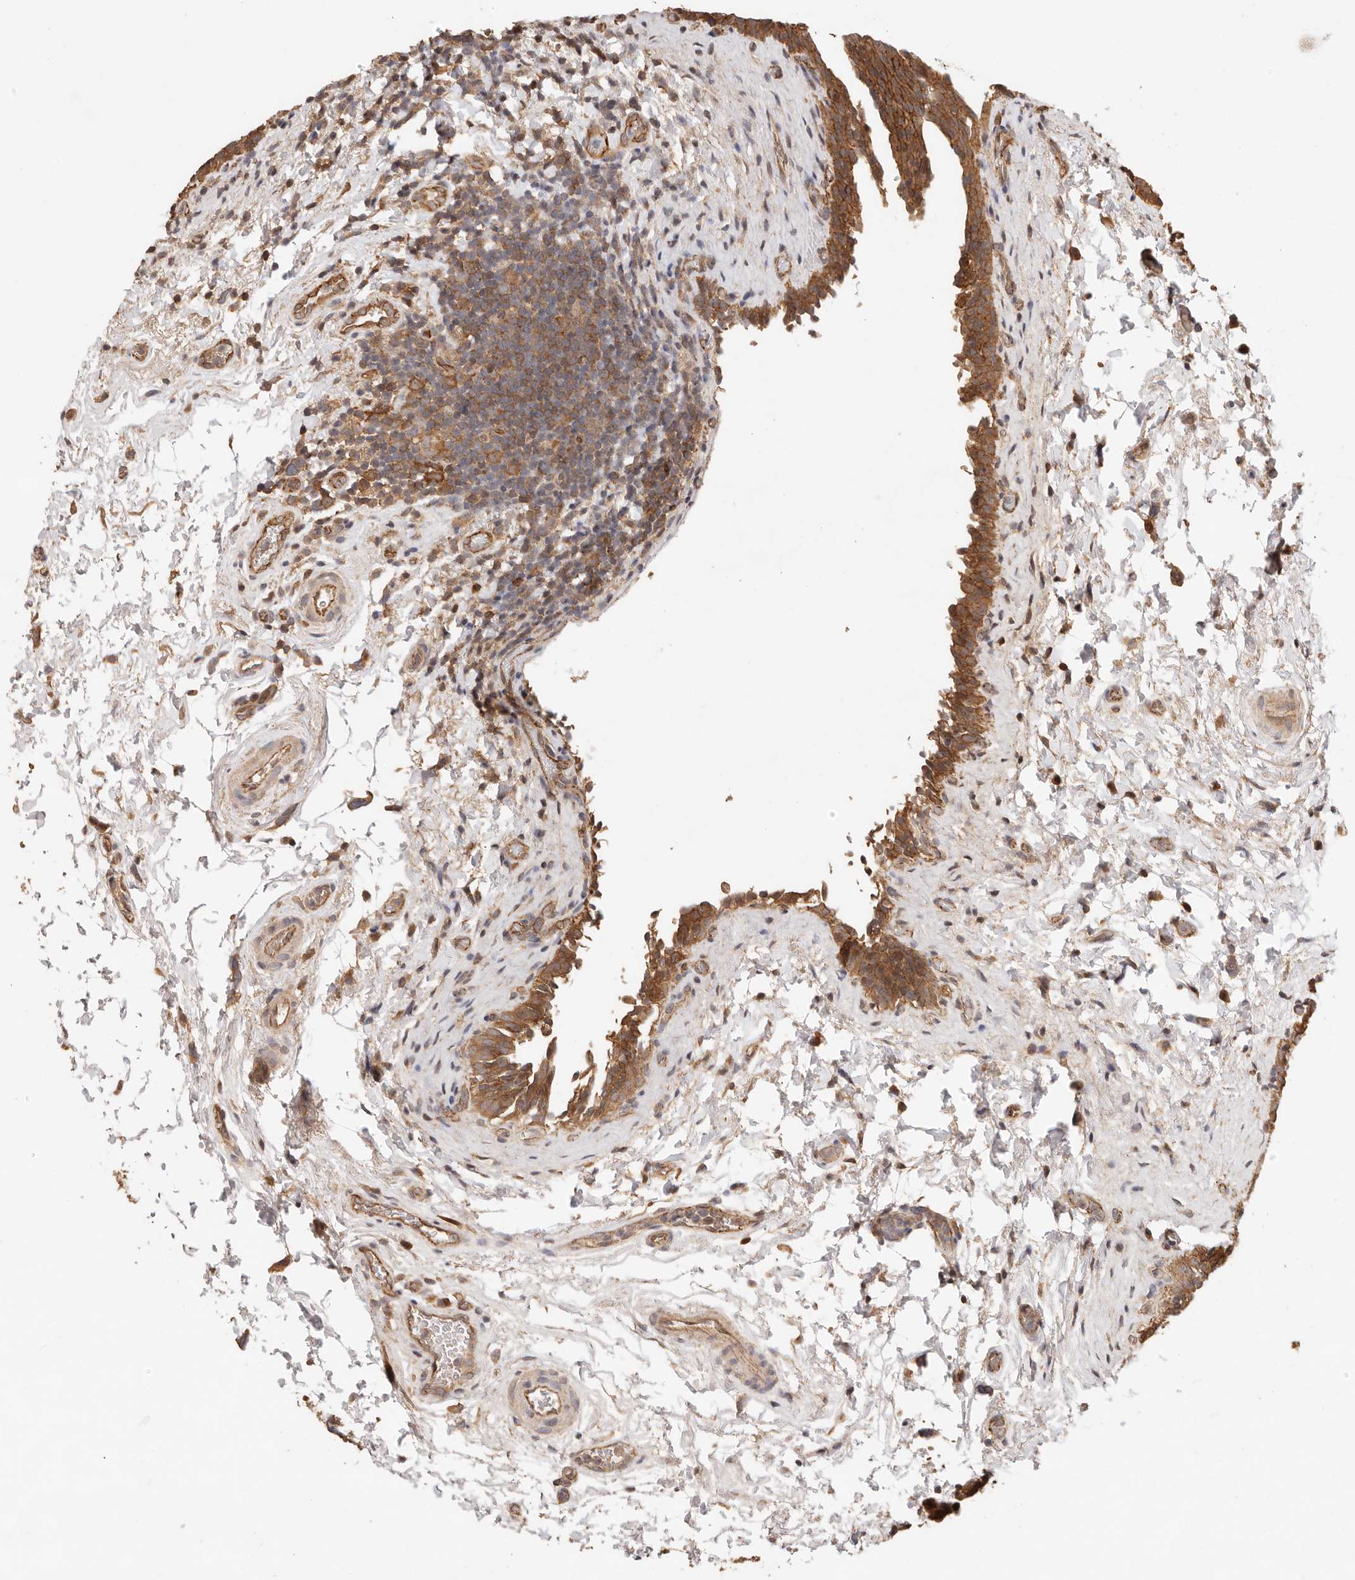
{"staining": {"intensity": "moderate", "quantity": ">75%", "location": "cytoplasmic/membranous"}, "tissue": "urinary bladder", "cell_type": "Urothelial cells", "image_type": "normal", "snomed": [{"axis": "morphology", "description": "Normal tissue, NOS"}, {"axis": "topography", "description": "Urinary bladder"}], "caption": "This histopathology image exhibits IHC staining of unremarkable urinary bladder, with medium moderate cytoplasmic/membranous staining in approximately >75% of urothelial cells.", "gene": "AFDN", "patient": {"sex": "male", "age": 83}}